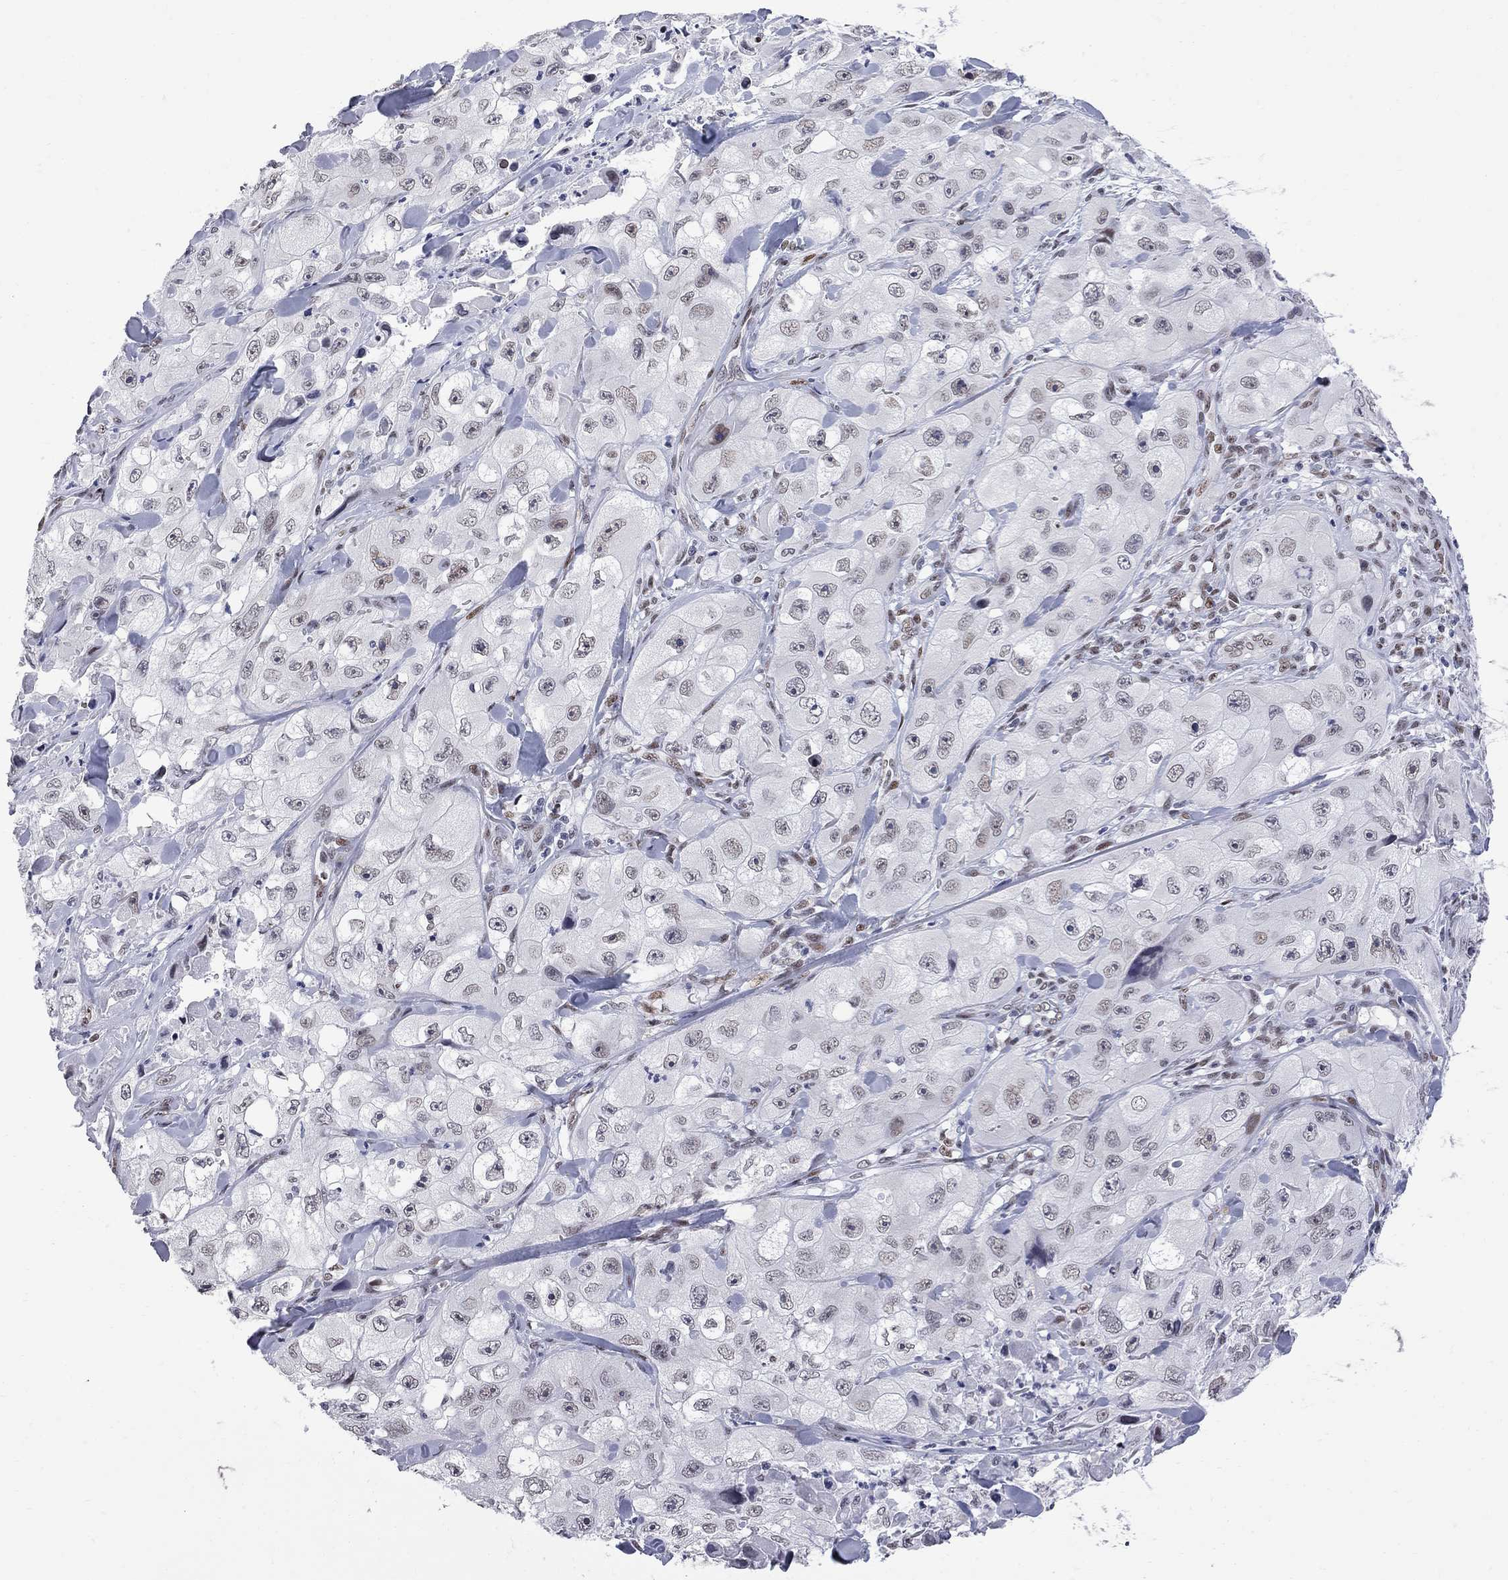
{"staining": {"intensity": "weak", "quantity": "<25%", "location": "nuclear"}, "tissue": "skin cancer", "cell_type": "Tumor cells", "image_type": "cancer", "snomed": [{"axis": "morphology", "description": "Squamous cell carcinoma, NOS"}, {"axis": "topography", "description": "Skin"}, {"axis": "topography", "description": "Subcutis"}], "caption": "Tumor cells are negative for brown protein staining in squamous cell carcinoma (skin).", "gene": "ZBTB47", "patient": {"sex": "male", "age": 73}}